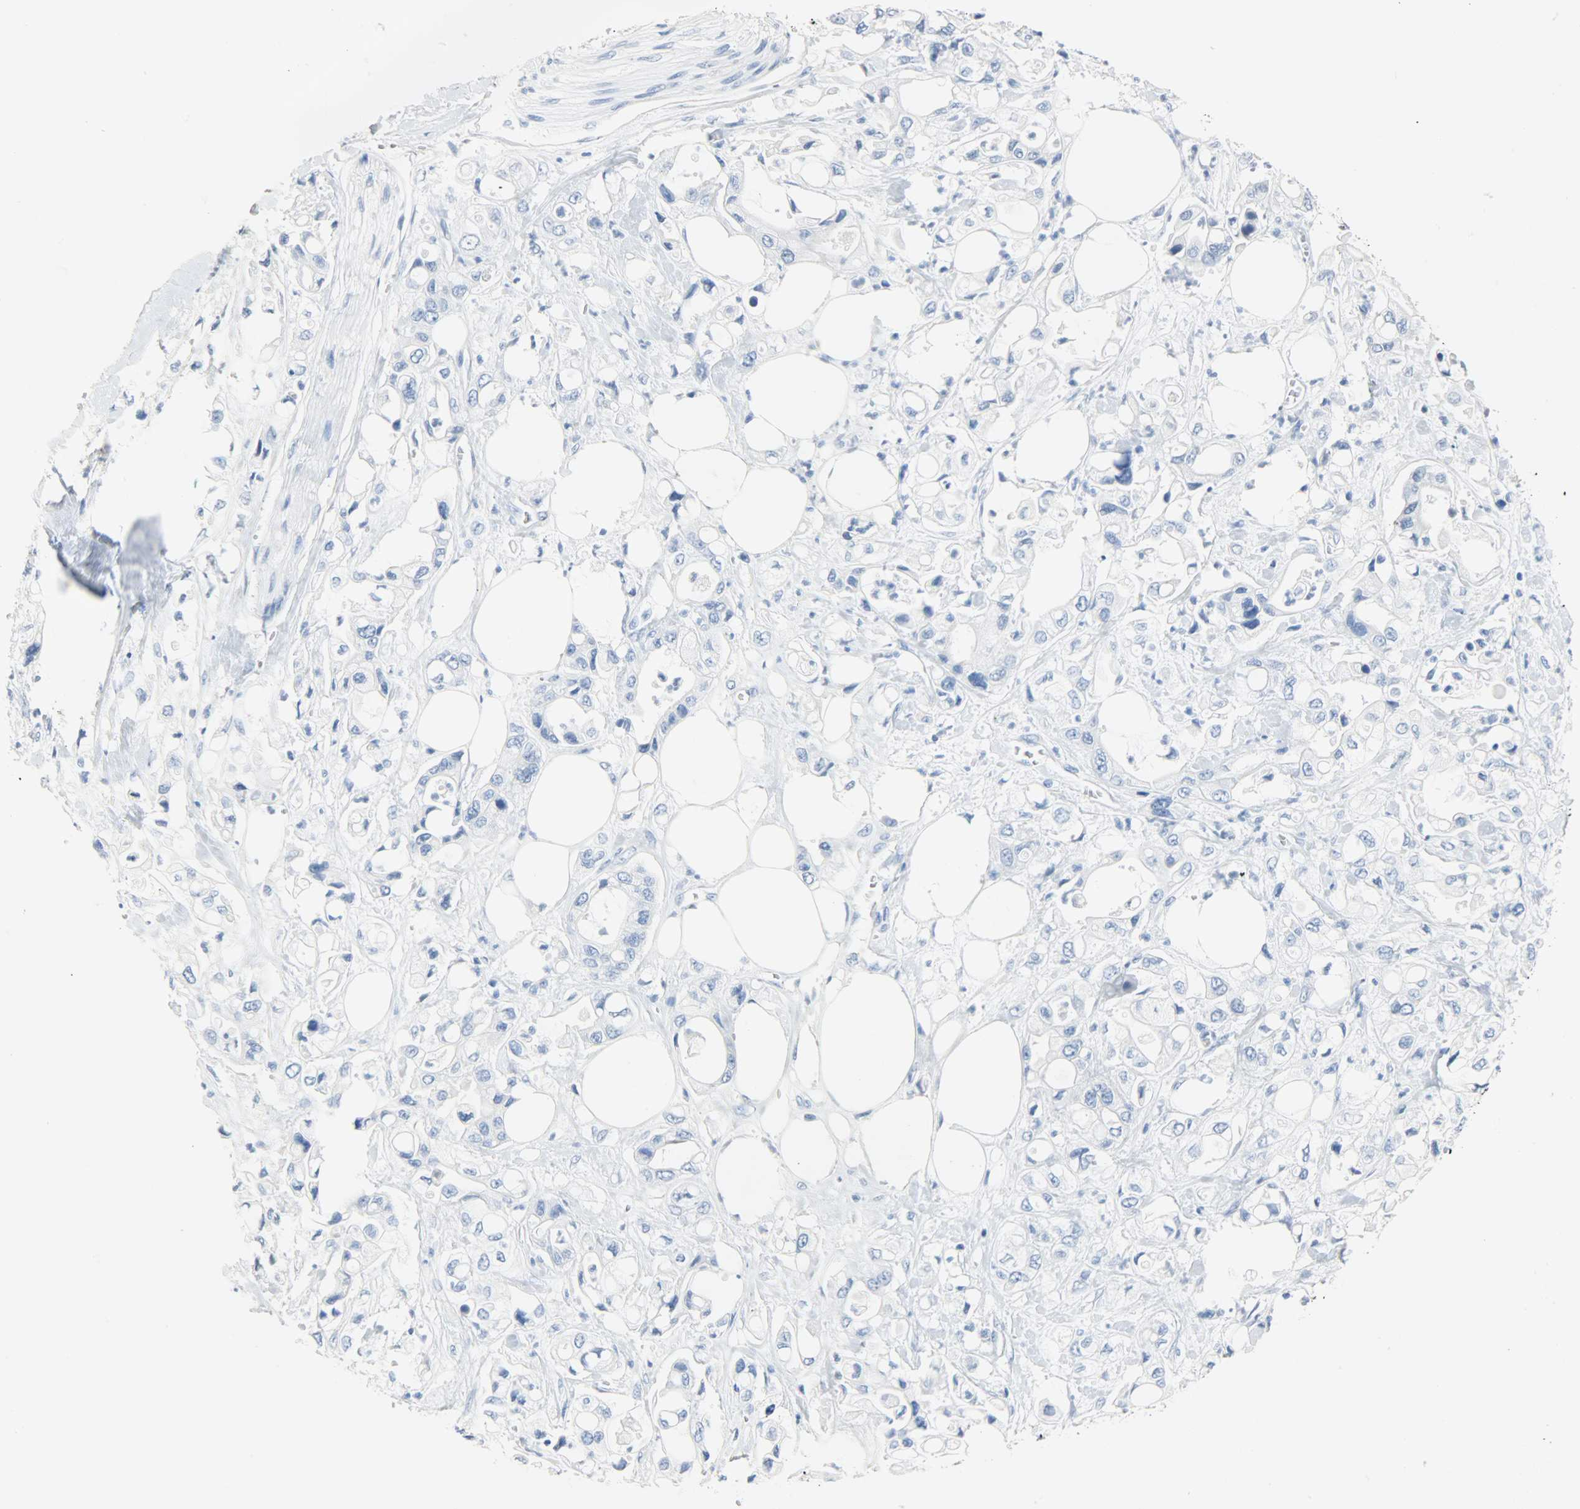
{"staining": {"intensity": "negative", "quantity": "none", "location": "none"}, "tissue": "pancreatic cancer", "cell_type": "Tumor cells", "image_type": "cancer", "snomed": [{"axis": "morphology", "description": "Adenocarcinoma, NOS"}, {"axis": "topography", "description": "Pancreas"}], "caption": "Immunohistochemical staining of human pancreatic cancer shows no significant staining in tumor cells.", "gene": "CA3", "patient": {"sex": "male", "age": 70}}